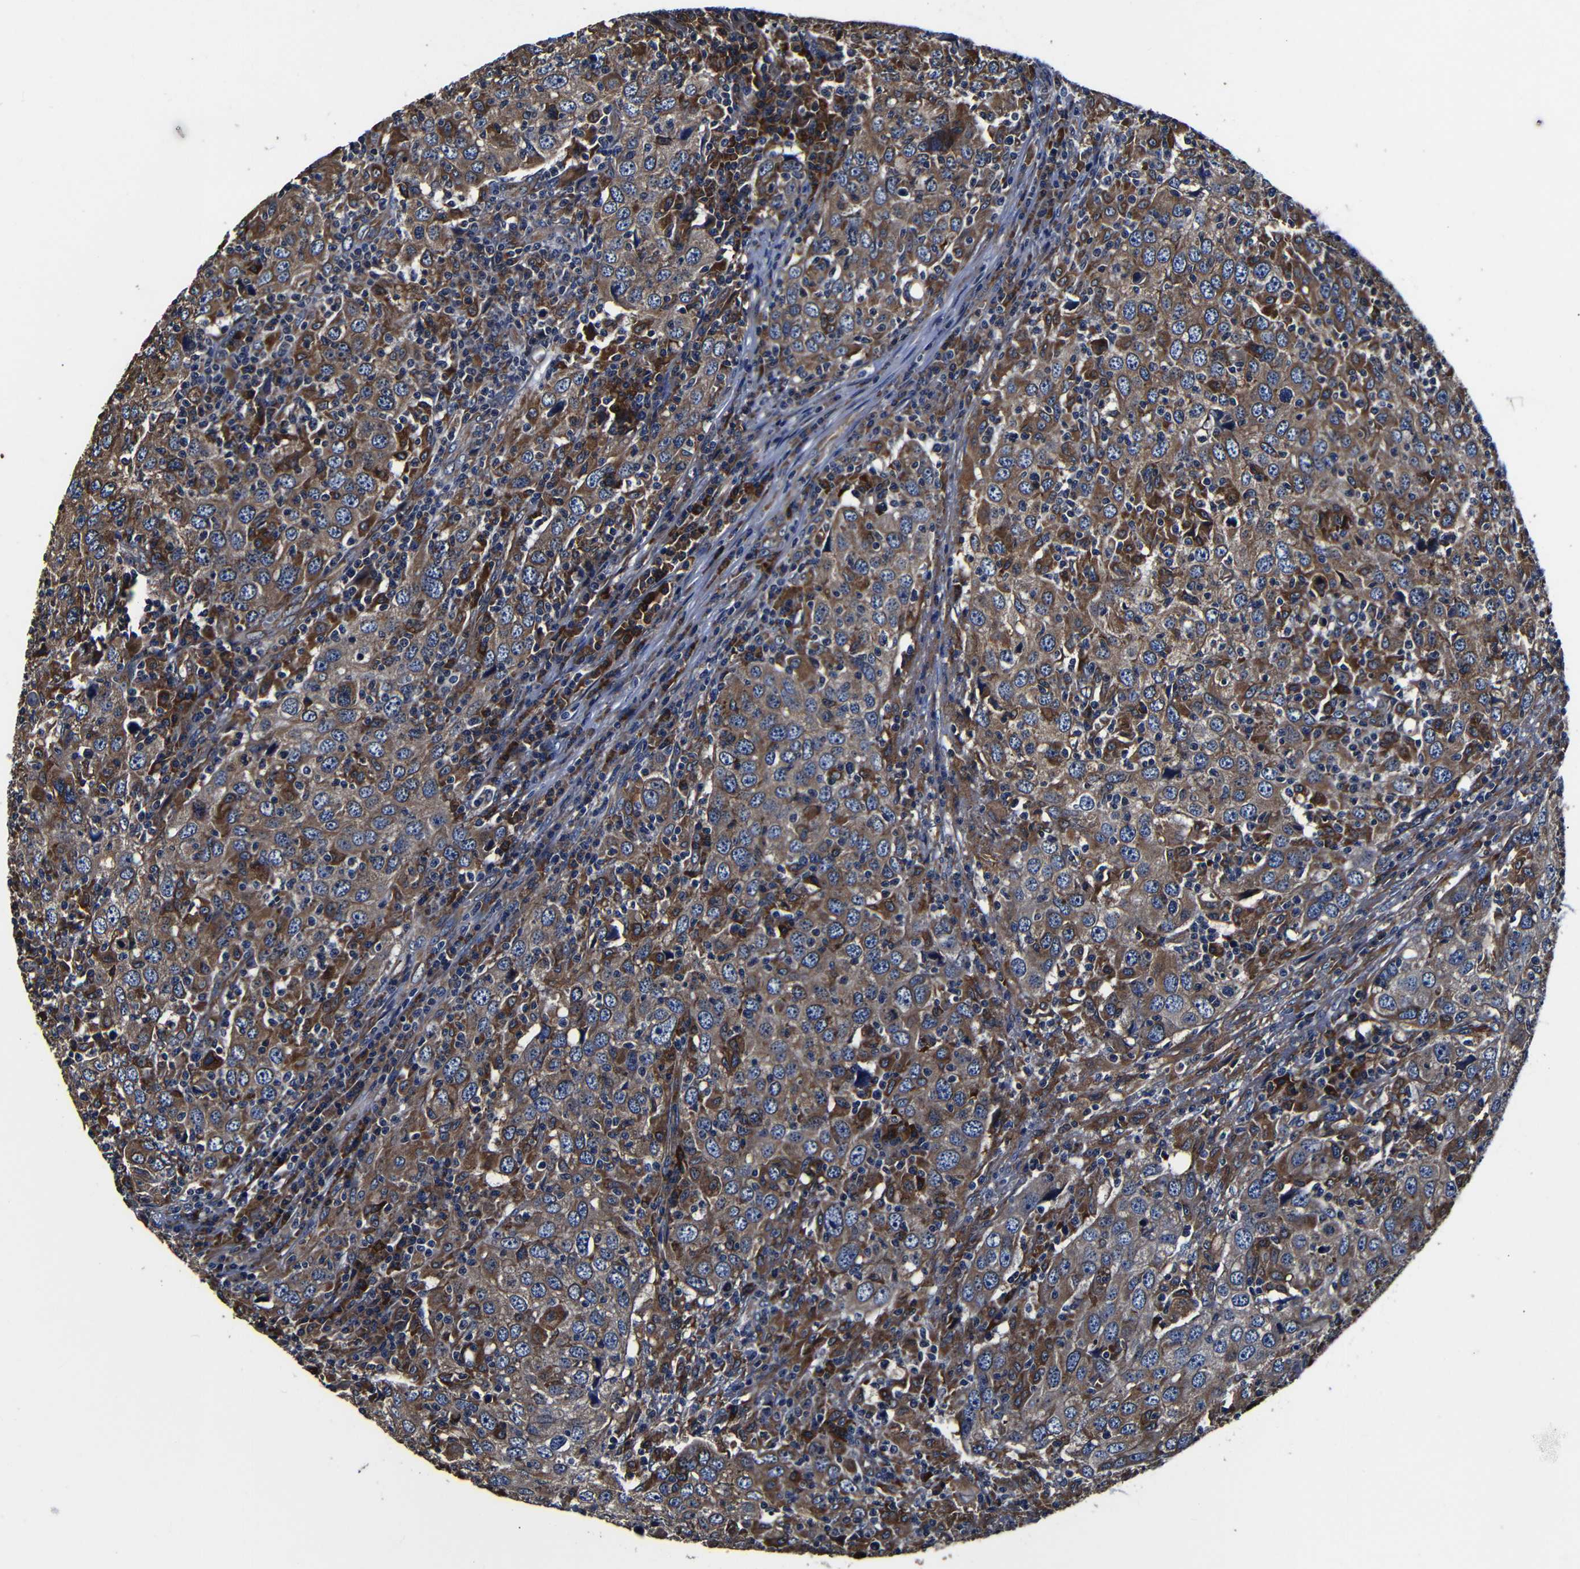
{"staining": {"intensity": "moderate", "quantity": "25%-75%", "location": "cytoplasmic/membranous"}, "tissue": "head and neck cancer", "cell_type": "Tumor cells", "image_type": "cancer", "snomed": [{"axis": "morphology", "description": "Adenocarcinoma, NOS"}, {"axis": "topography", "description": "Salivary gland"}, {"axis": "topography", "description": "Head-Neck"}], "caption": "A high-resolution photomicrograph shows immunohistochemistry staining of head and neck adenocarcinoma, which exhibits moderate cytoplasmic/membranous expression in about 25%-75% of tumor cells.", "gene": "SCN9A", "patient": {"sex": "female", "age": 65}}